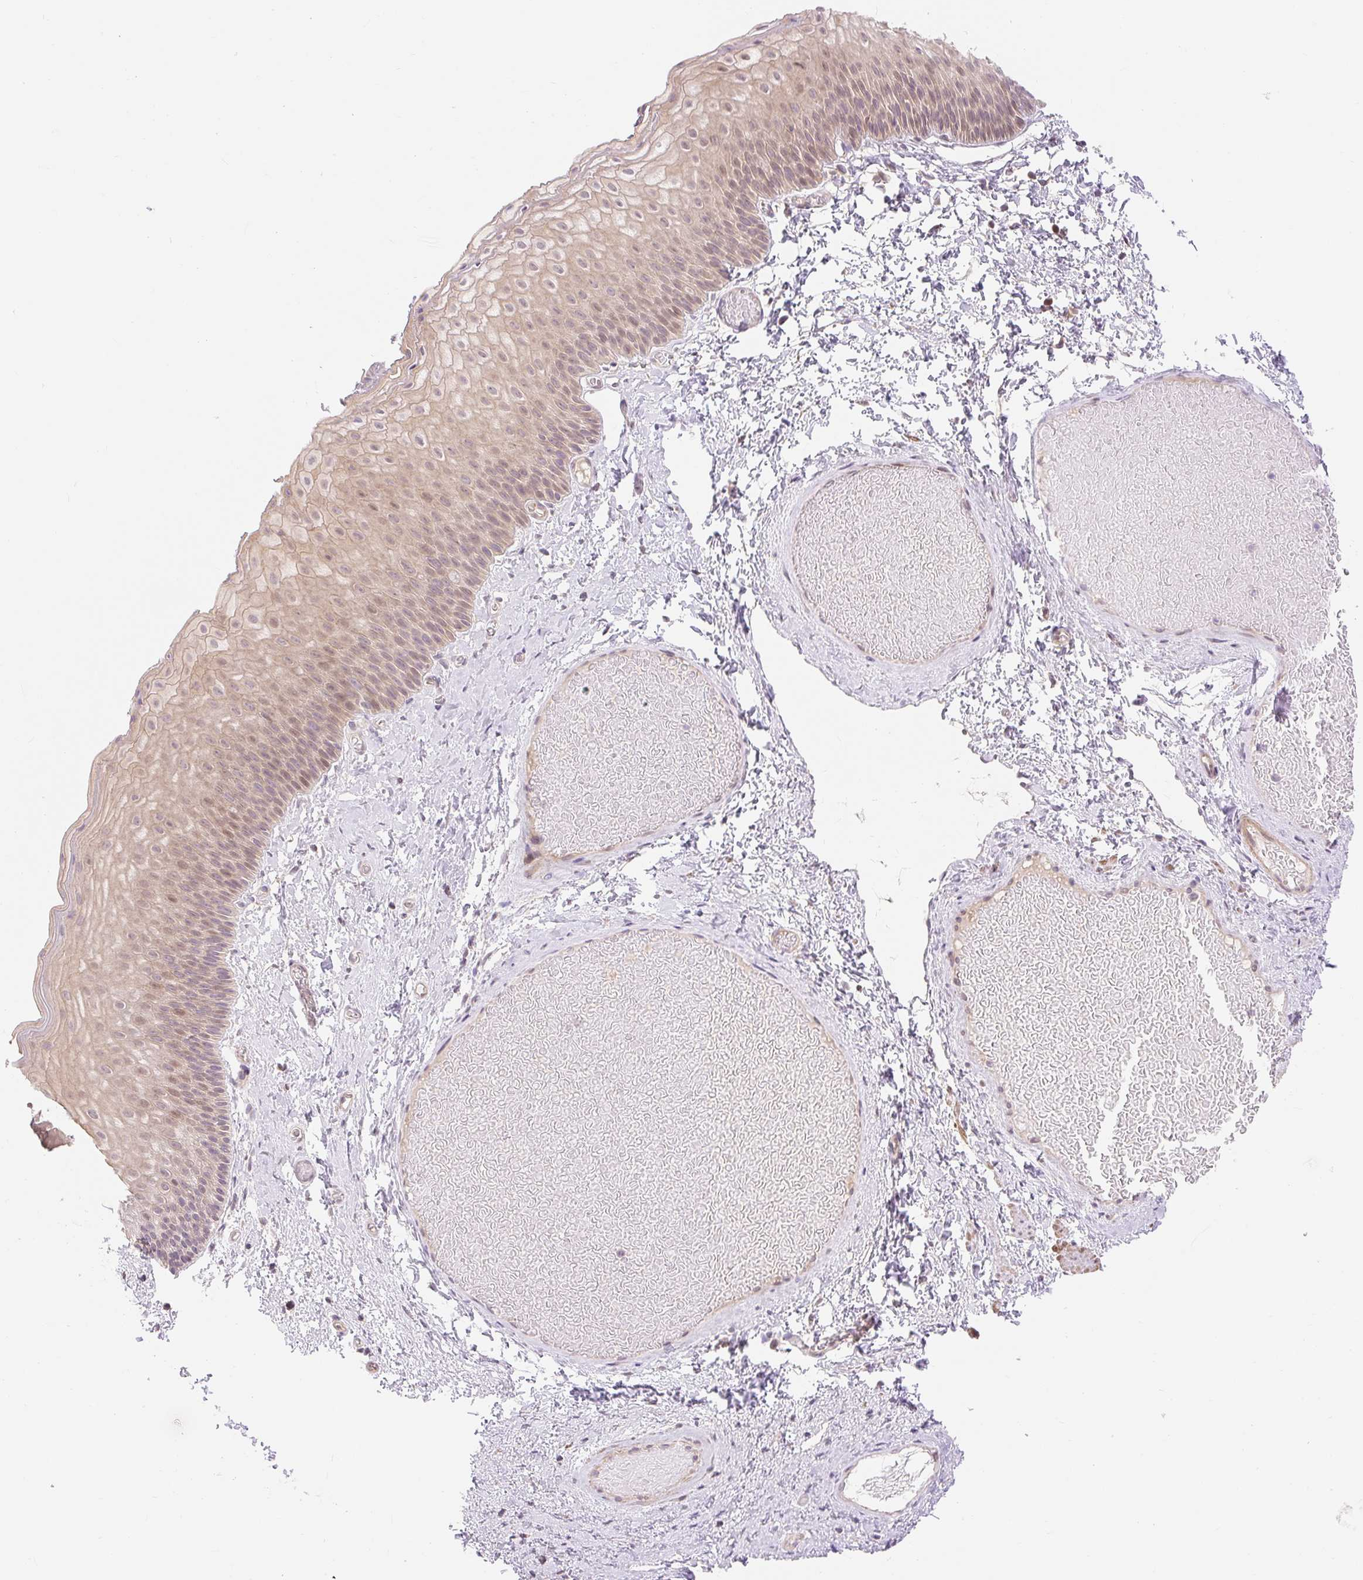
{"staining": {"intensity": "weak", "quantity": ">75%", "location": "cytoplasmic/membranous,nuclear"}, "tissue": "skin", "cell_type": "Epidermal cells", "image_type": "normal", "snomed": [{"axis": "morphology", "description": "Normal tissue, NOS"}, {"axis": "topography", "description": "Anal"}], "caption": "IHC of benign human skin shows low levels of weak cytoplasmic/membranous,nuclear staining in about >75% of epidermal cells. (DAB (3,3'-diaminobenzidine) IHC, brown staining for protein, blue staining for nuclei).", "gene": "EMC10", "patient": {"sex": "female", "age": 40}}